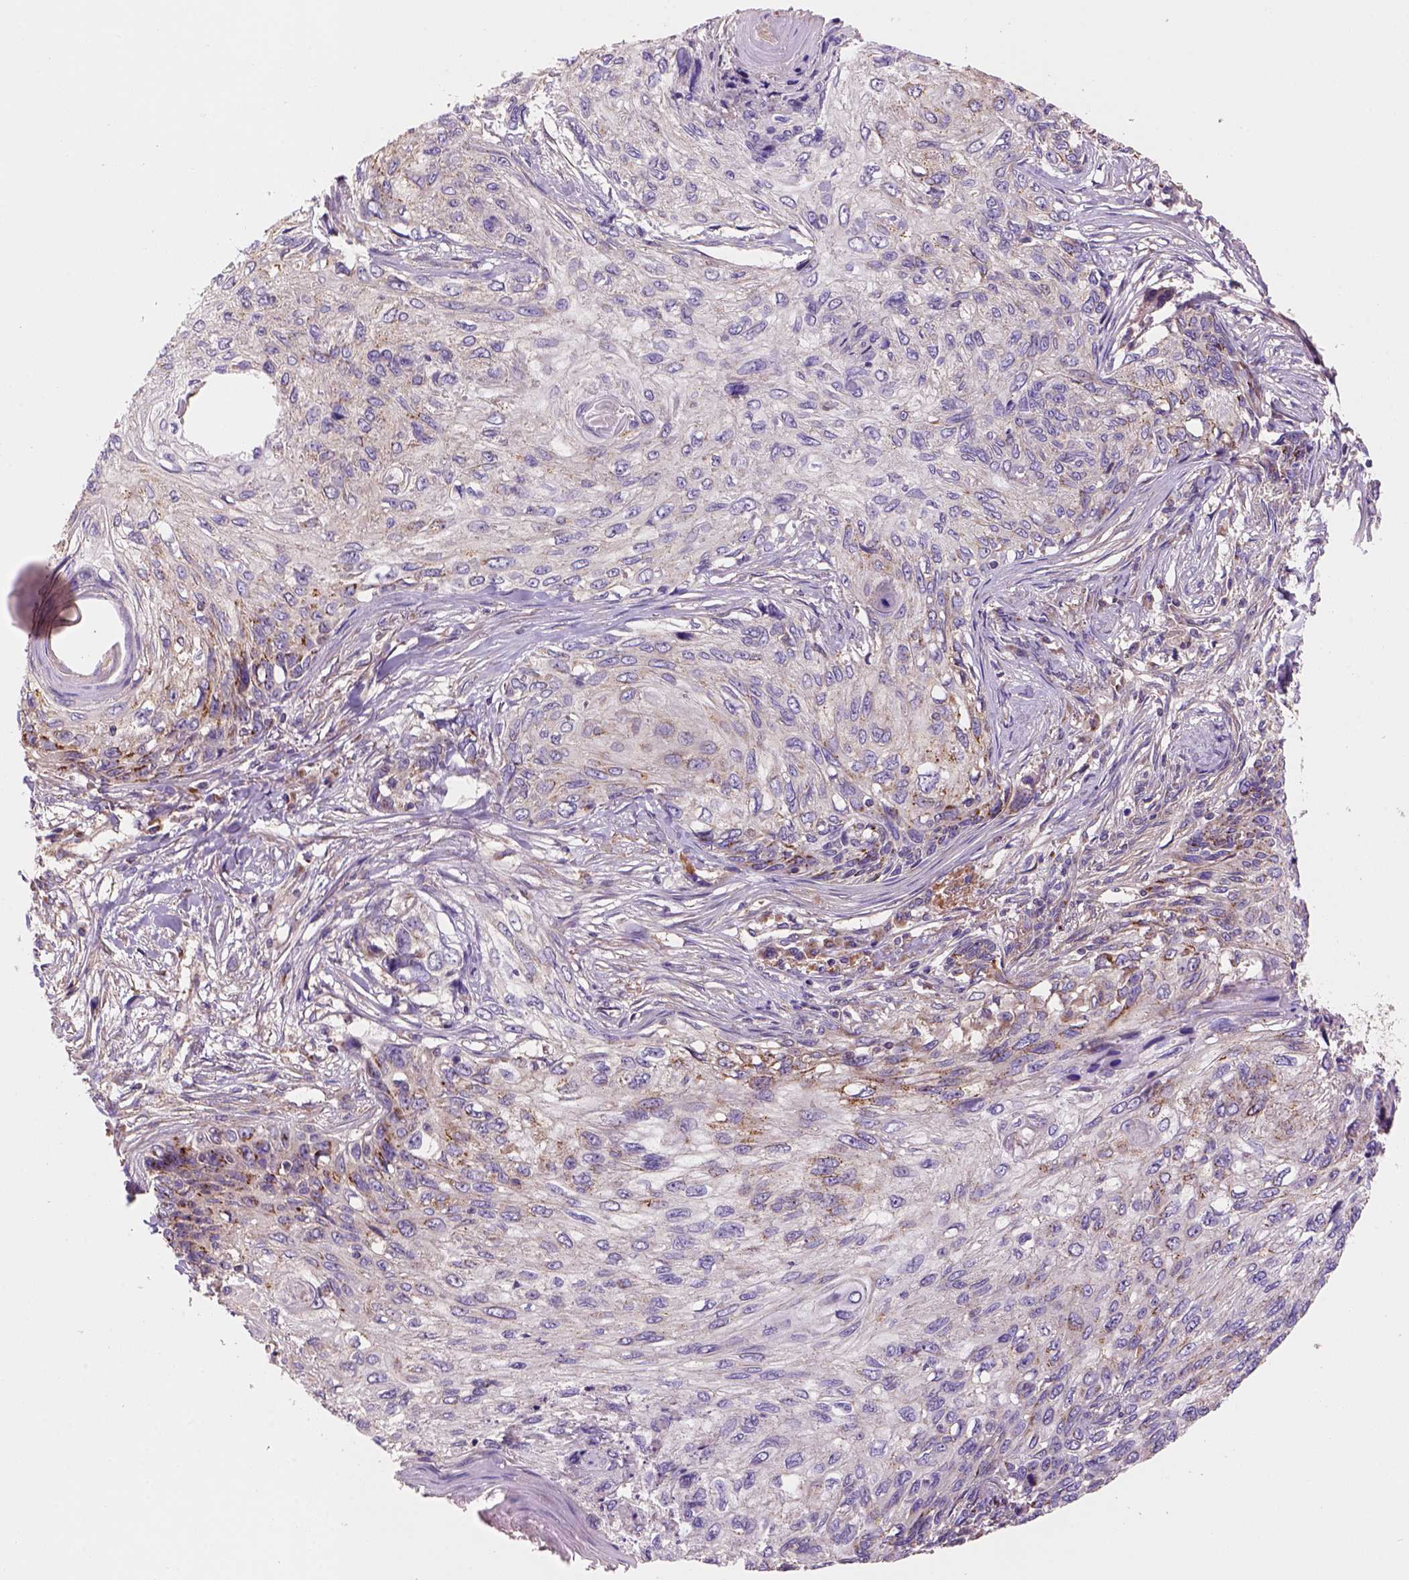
{"staining": {"intensity": "moderate", "quantity": "<25%", "location": "cytoplasmic/membranous"}, "tissue": "skin cancer", "cell_type": "Tumor cells", "image_type": "cancer", "snomed": [{"axis": "morphology", "description": "Squamous cell carcinoma, NOS"}, {"axis": "topography", "description": "Skin"}], "caption": "Skin squamous cell carcinoma was stained to show a protein in brown. There is low levels of moderate cytoplasmic/membranous staining in approximately <25% of tumor cells. (DAB IHC with brightfield microscopy, high magnification).", "gene": "WARS2", "patient": {"sex": "male", "age": 92}}